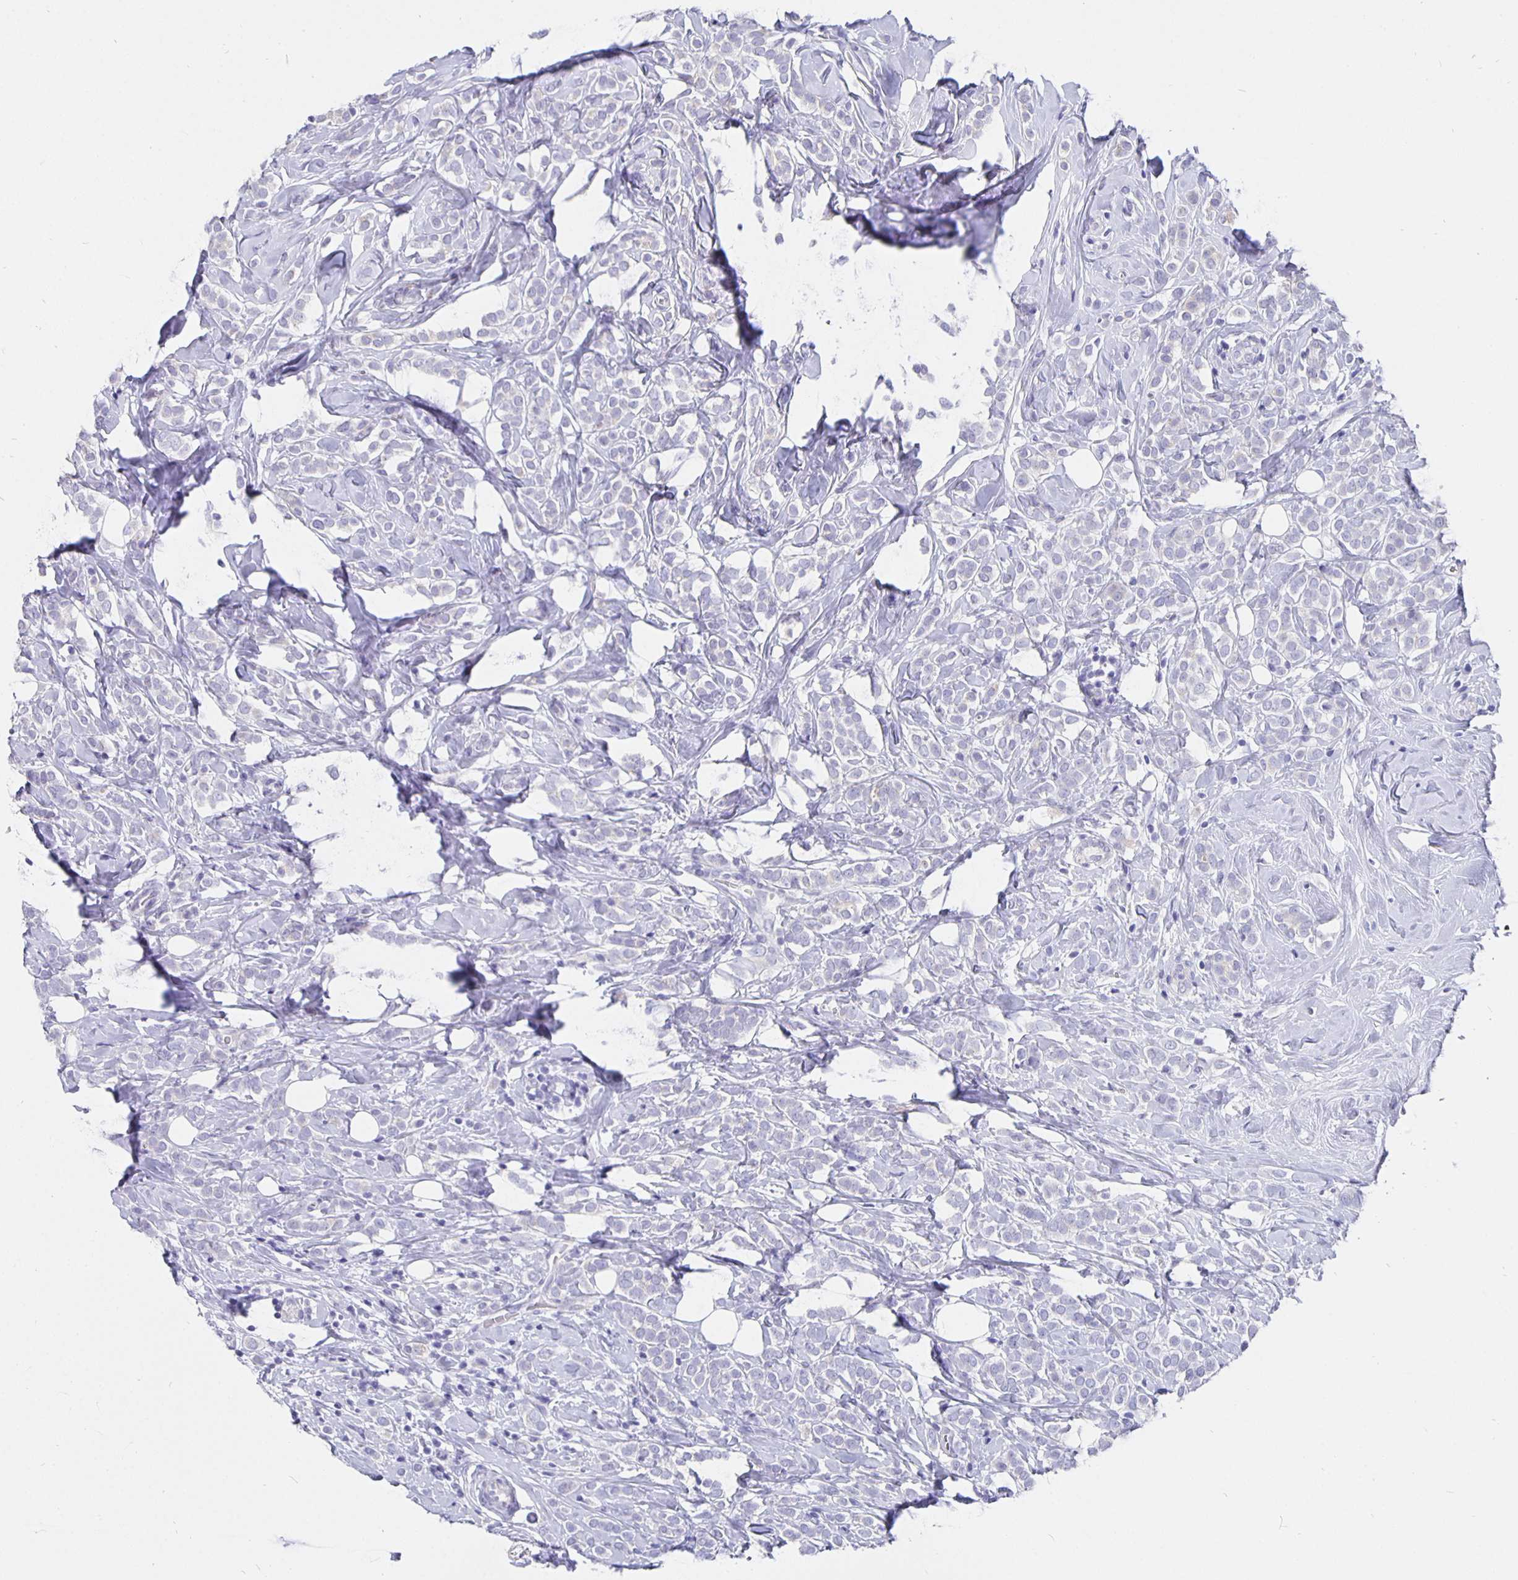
{"staining": {"intensity": "negative", "quantity": "none", "location": "none"}, "tissue": "breast cancer", "cell_type": "Tumor cells", "image_type": "cancer", "snomed": [{"axis": "morphology", "description": "Lobular carcinoma"}, {"axis": "topography", "description": "Breast"}], "caption": "Tumor cells show no significant protein expression in breast cancer.", "gene": "CFAP74", "patient": {"sex": "female", "age": 49}}